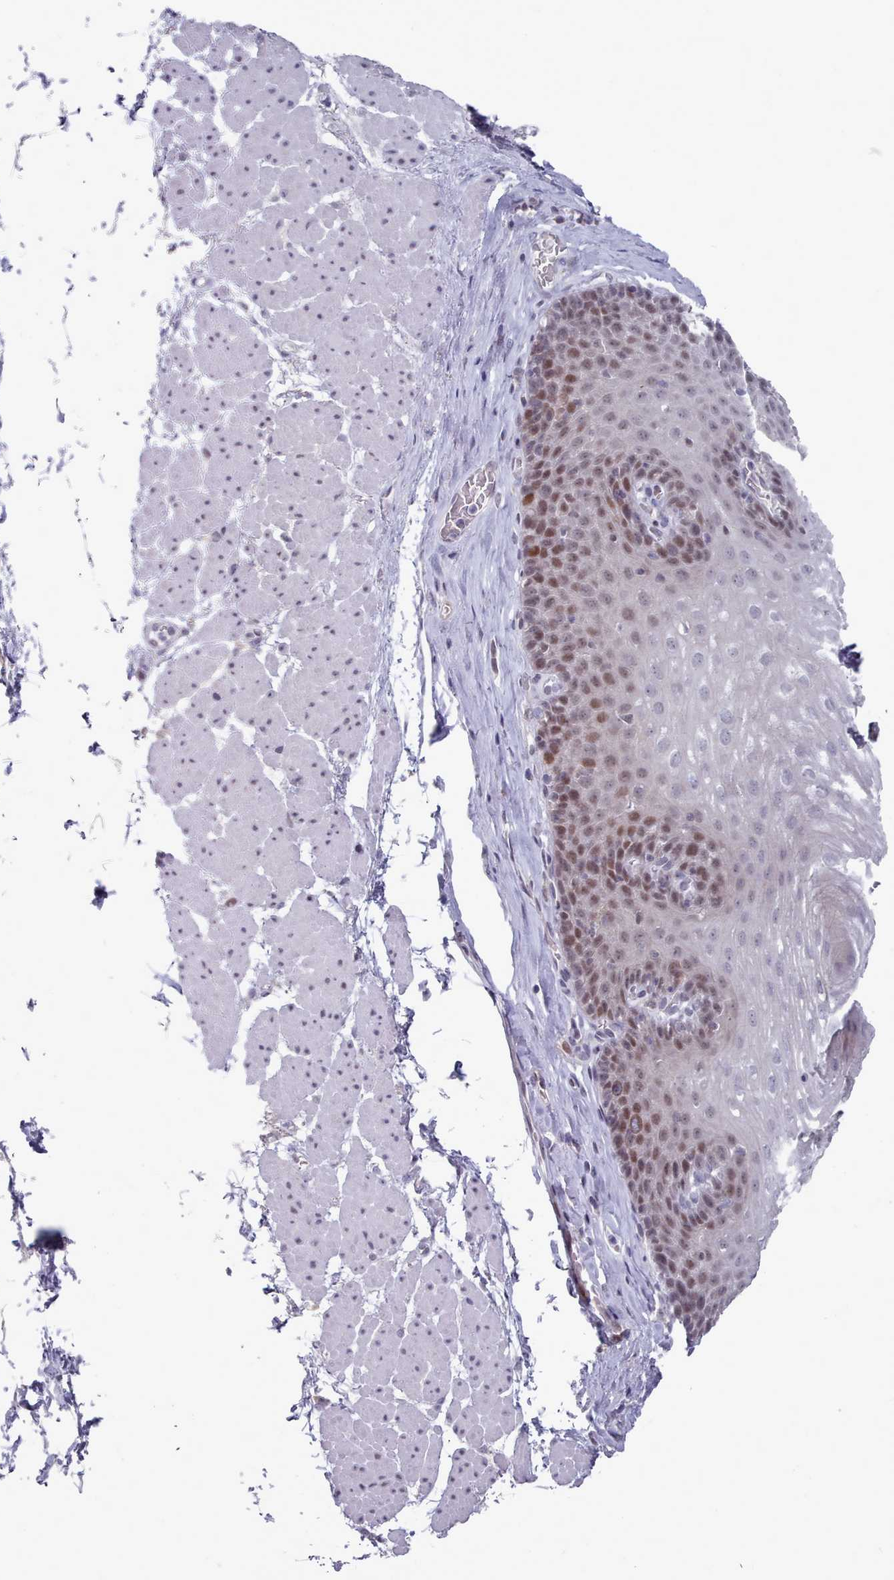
{"staining": {"intensity": "moderate", "quantity": "25%-75%", "location": "nuclear"}, "tissue": "esophagus", "cell_type": "Squamous epithelial cells", "image_type": "normal", "snomed": [{"axis": "morphology", "description": "Normal tissue, NOS"}, {"axis": "topography", "description": "Esophagus"}], "caption": "The immunohistochemical stain highlights moderate nuclear positivity in squamous epithelial cells of benign esophagus. (IHC, brightfield microscopy, high magnification).", "gene": "GINS1", "patient": {"sex": "female", "age": 66}}